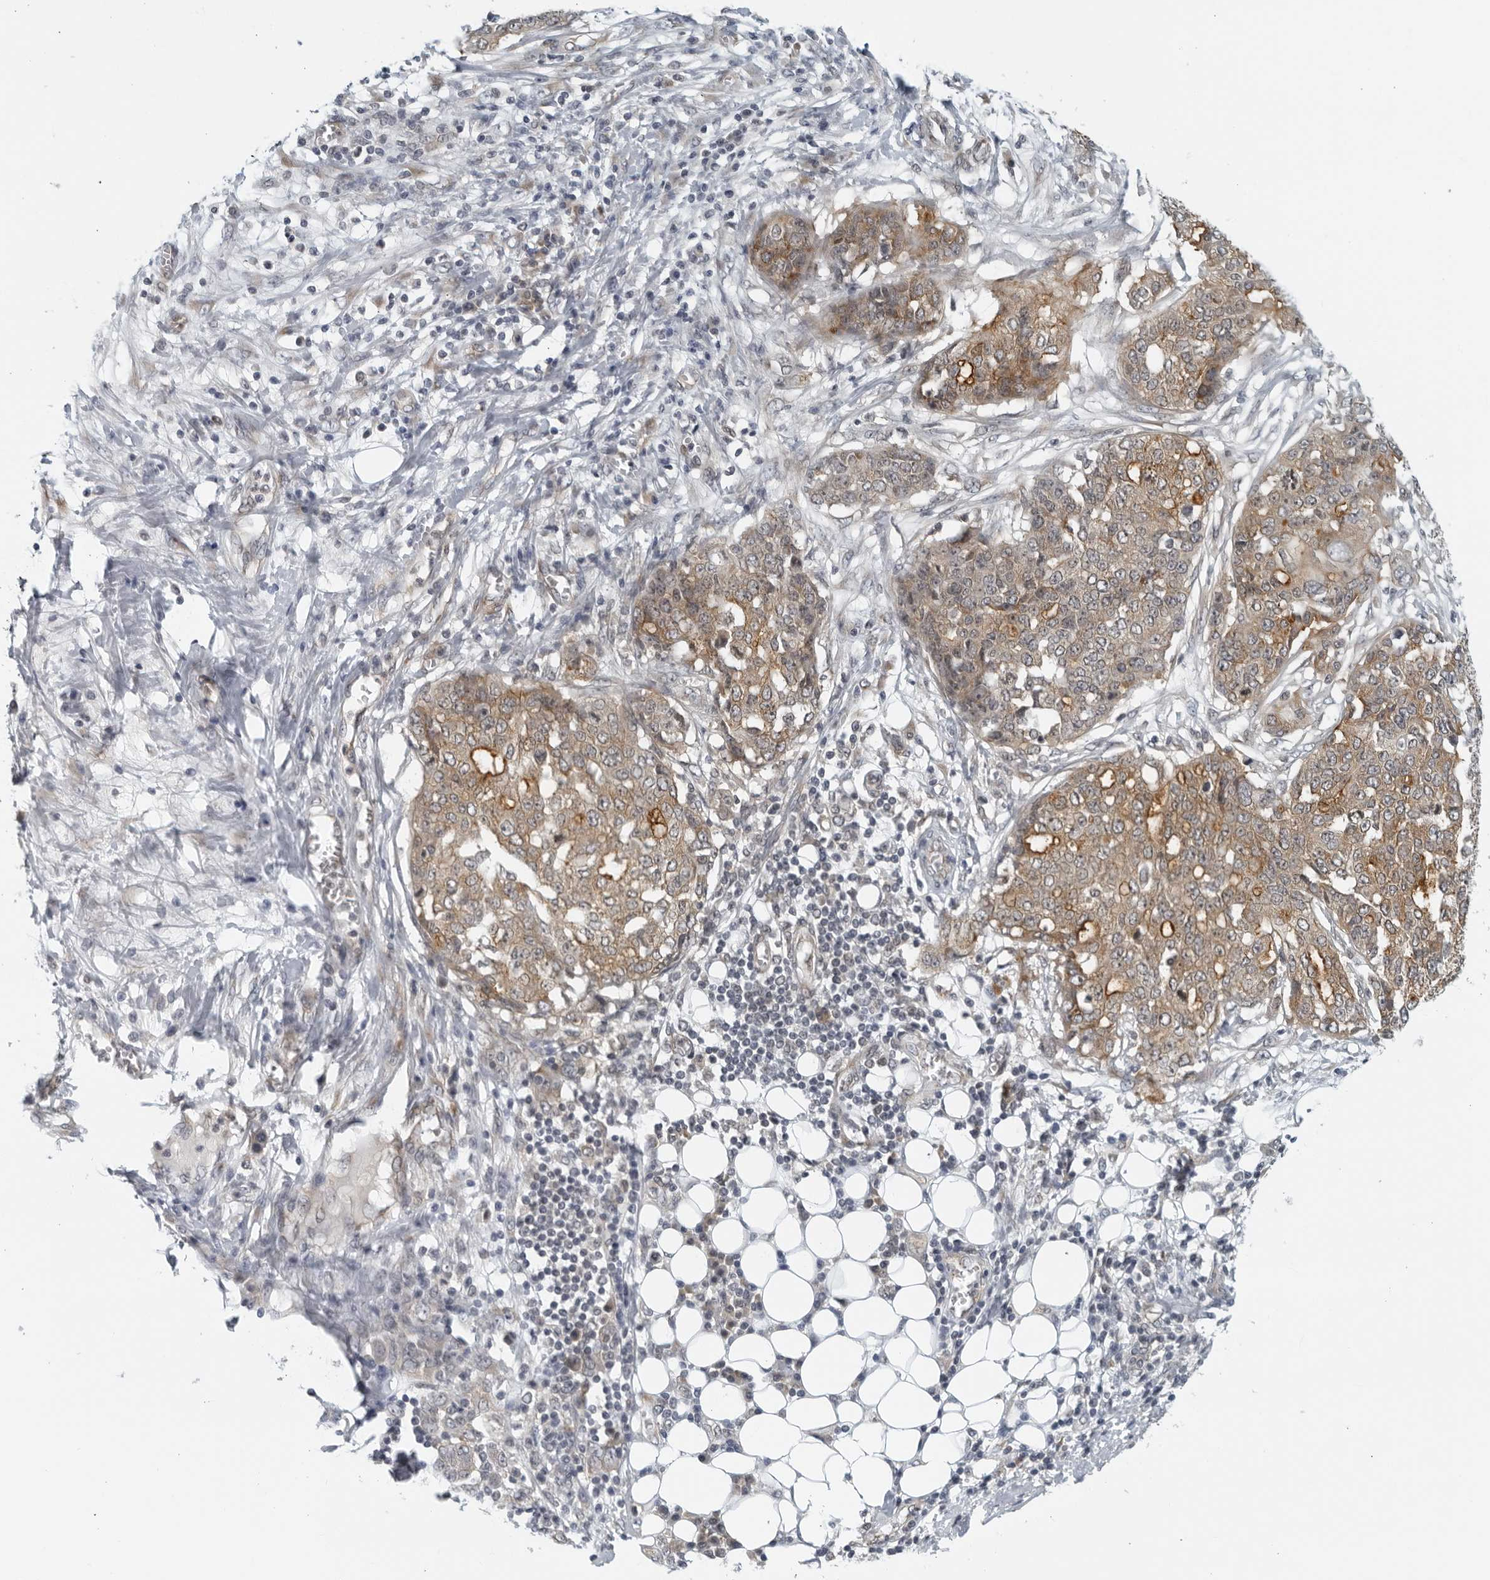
{"staining": {"intensity": "weak", "quantity": ">75%", "location": "cytoplasmic/membranous"}, "tissue": "ovarian cancer", "cell_type": "Tumor cells", "image_type": "cancer", "snomed": [{"axis": "morphology", "description": "Cystadenocarcinoma, serous, NOS"}, {"axis": "topography", "description": "Soft tissue"}, {"axis": "topography", "description": "Ovary"}], "caption": "Weak cytoplasmic/membranous expression for a protein is seen in approximately >75% of tumor cells of serous cystadenocarcinoma (ovarian) using immunohistochemistry.", "gene": "RC3H1", "patient": {"sex": "female", "age": 57}}